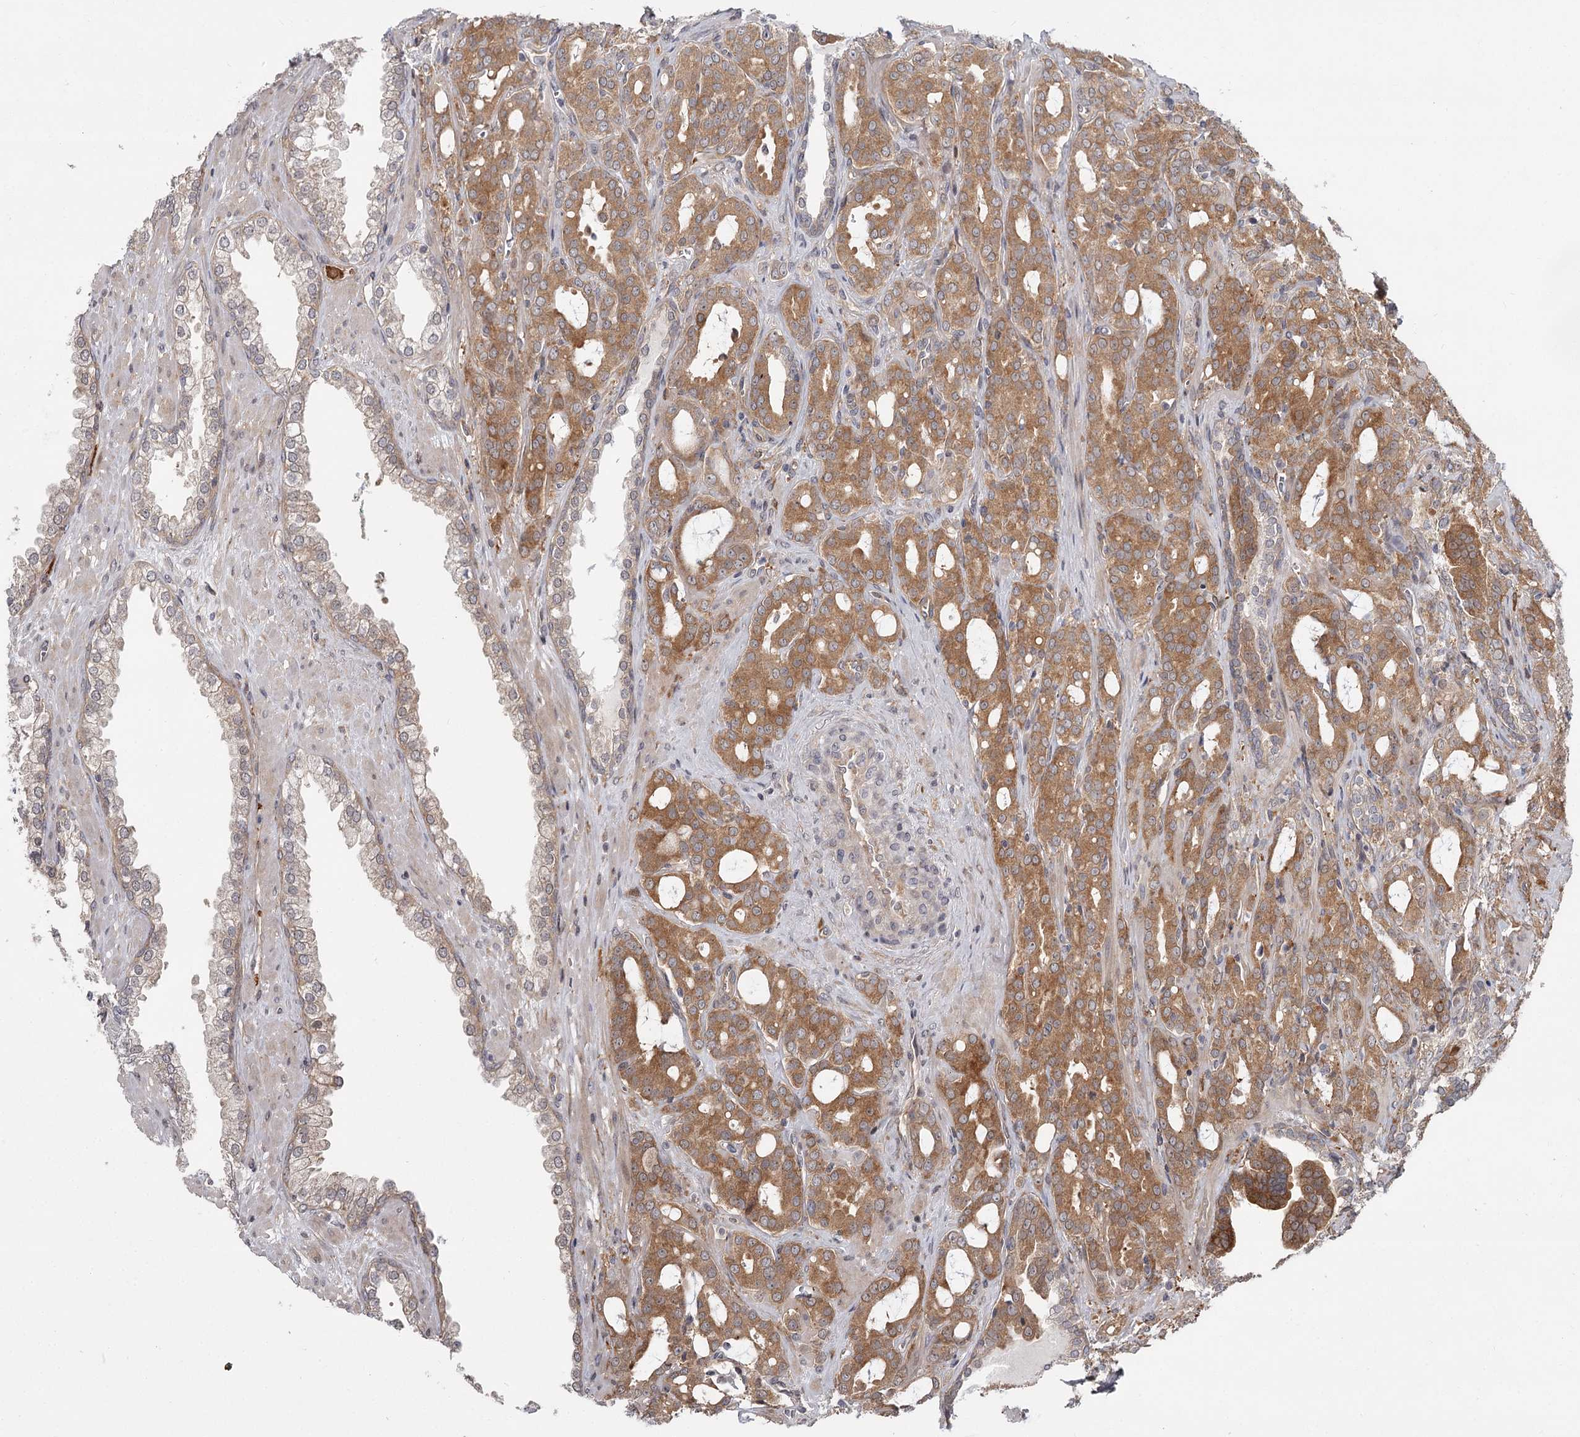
{"staining": {"intensity": "moderate", "quantity": ">75%", "location": "cytoplasmic/membranous"}, "tissue": "prostate cancer", "cell_type": "Tumor cells", "image_type": "cancer", "snomed": [{"axis": "morphology", "description": "Adenocarcinoma, High grade"}, {"axis": "topography", "description": "Prostate"}], "caption": "Protein expression analysis of prostate cancer demonstrates moderate cytoplasmic/membranous expression in approximately >75% of tumor cells. The protein is shown in brown color, while the nuclei are stained blue.", "gene": "CCNG2", "patient": {"sex": "male", "age": 72}}